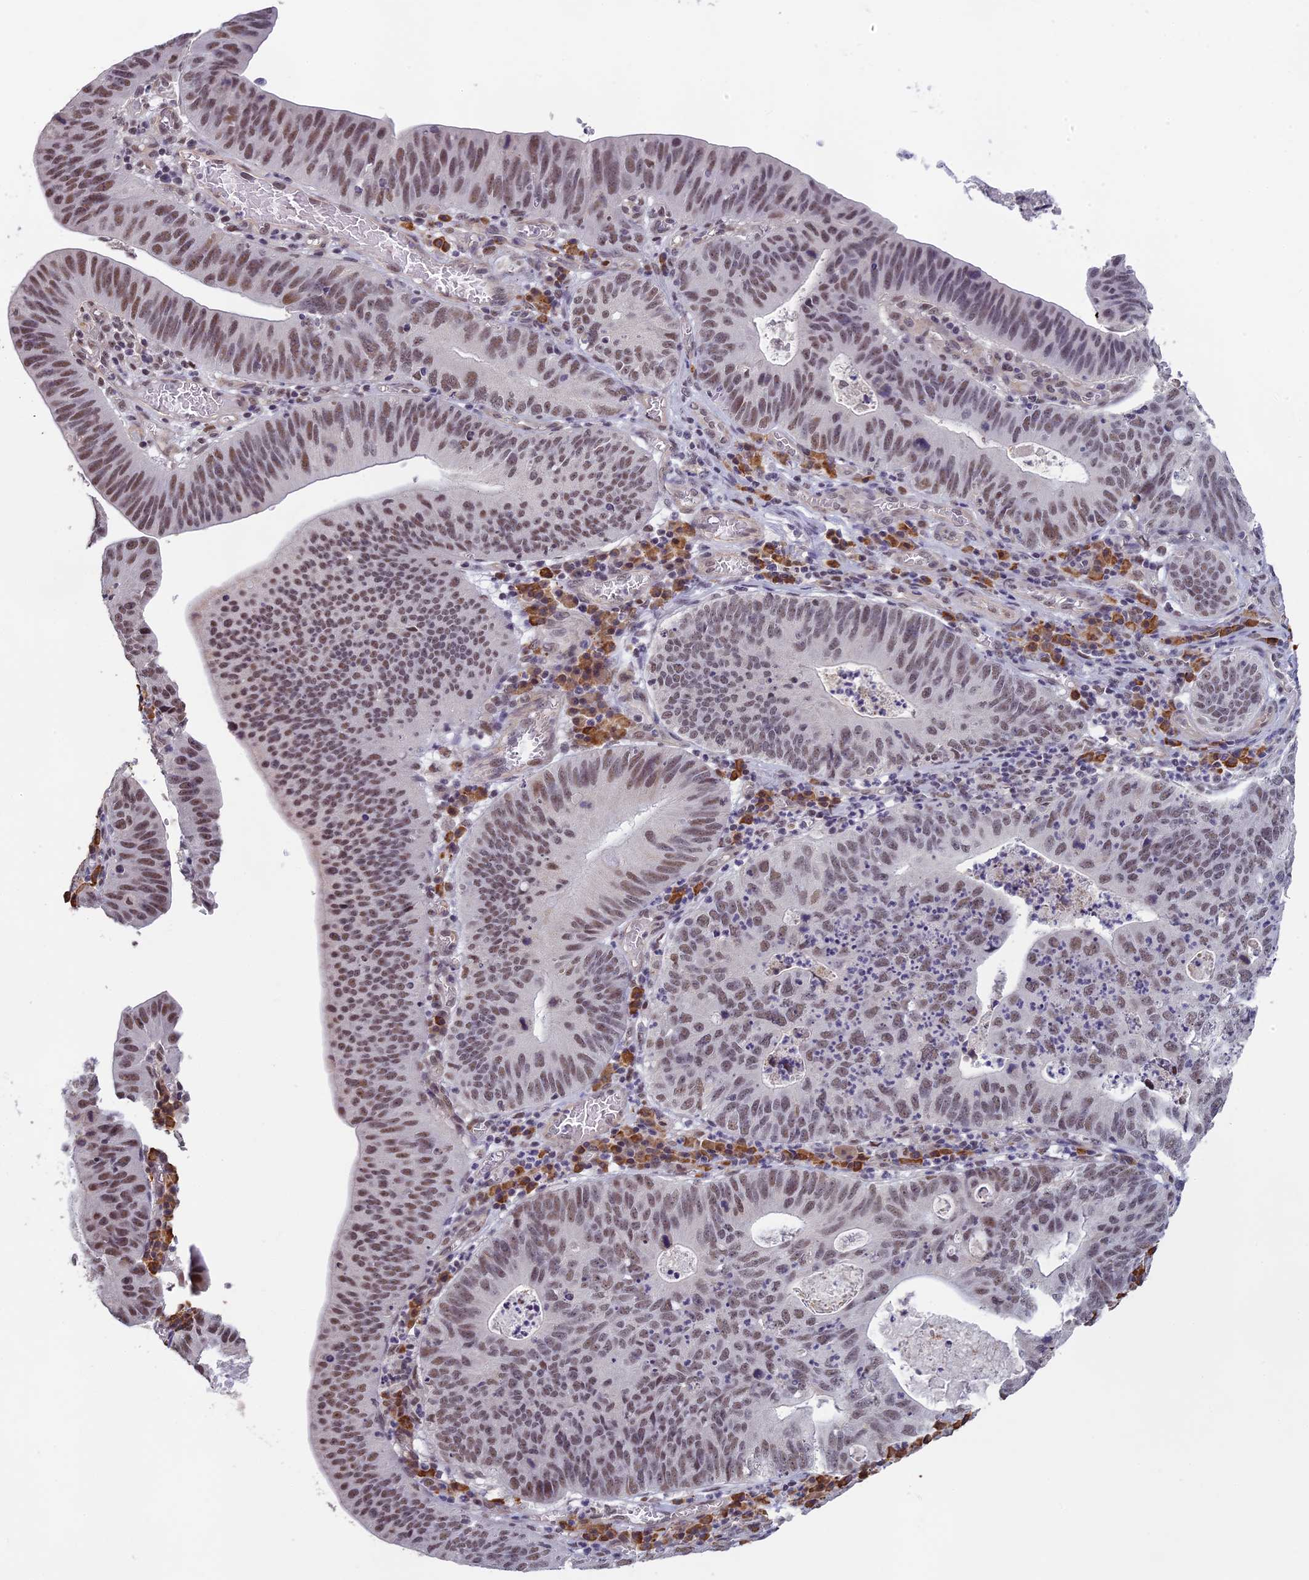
{"staining": {"intensity": "moderate", "quantity": "25%-75%", "location": "nuclear"}, "tissue": "stomach cancer", "cell_type": "Tumor cells", "image_type": "cancer", "snomed": [{"axis": "morphology", "description": "Adenocarcinoma, NOS"}, {"axis": "topography", "description": "Stomach"}], "caption": "Brown immunohistochemical staining in adenocarcinoma (stomach) shows moderate nuclear expression in about 25%-75% of tumor cells.", "gene": "MORF4L1", "patient": {"sex": "male", "age": 59}}